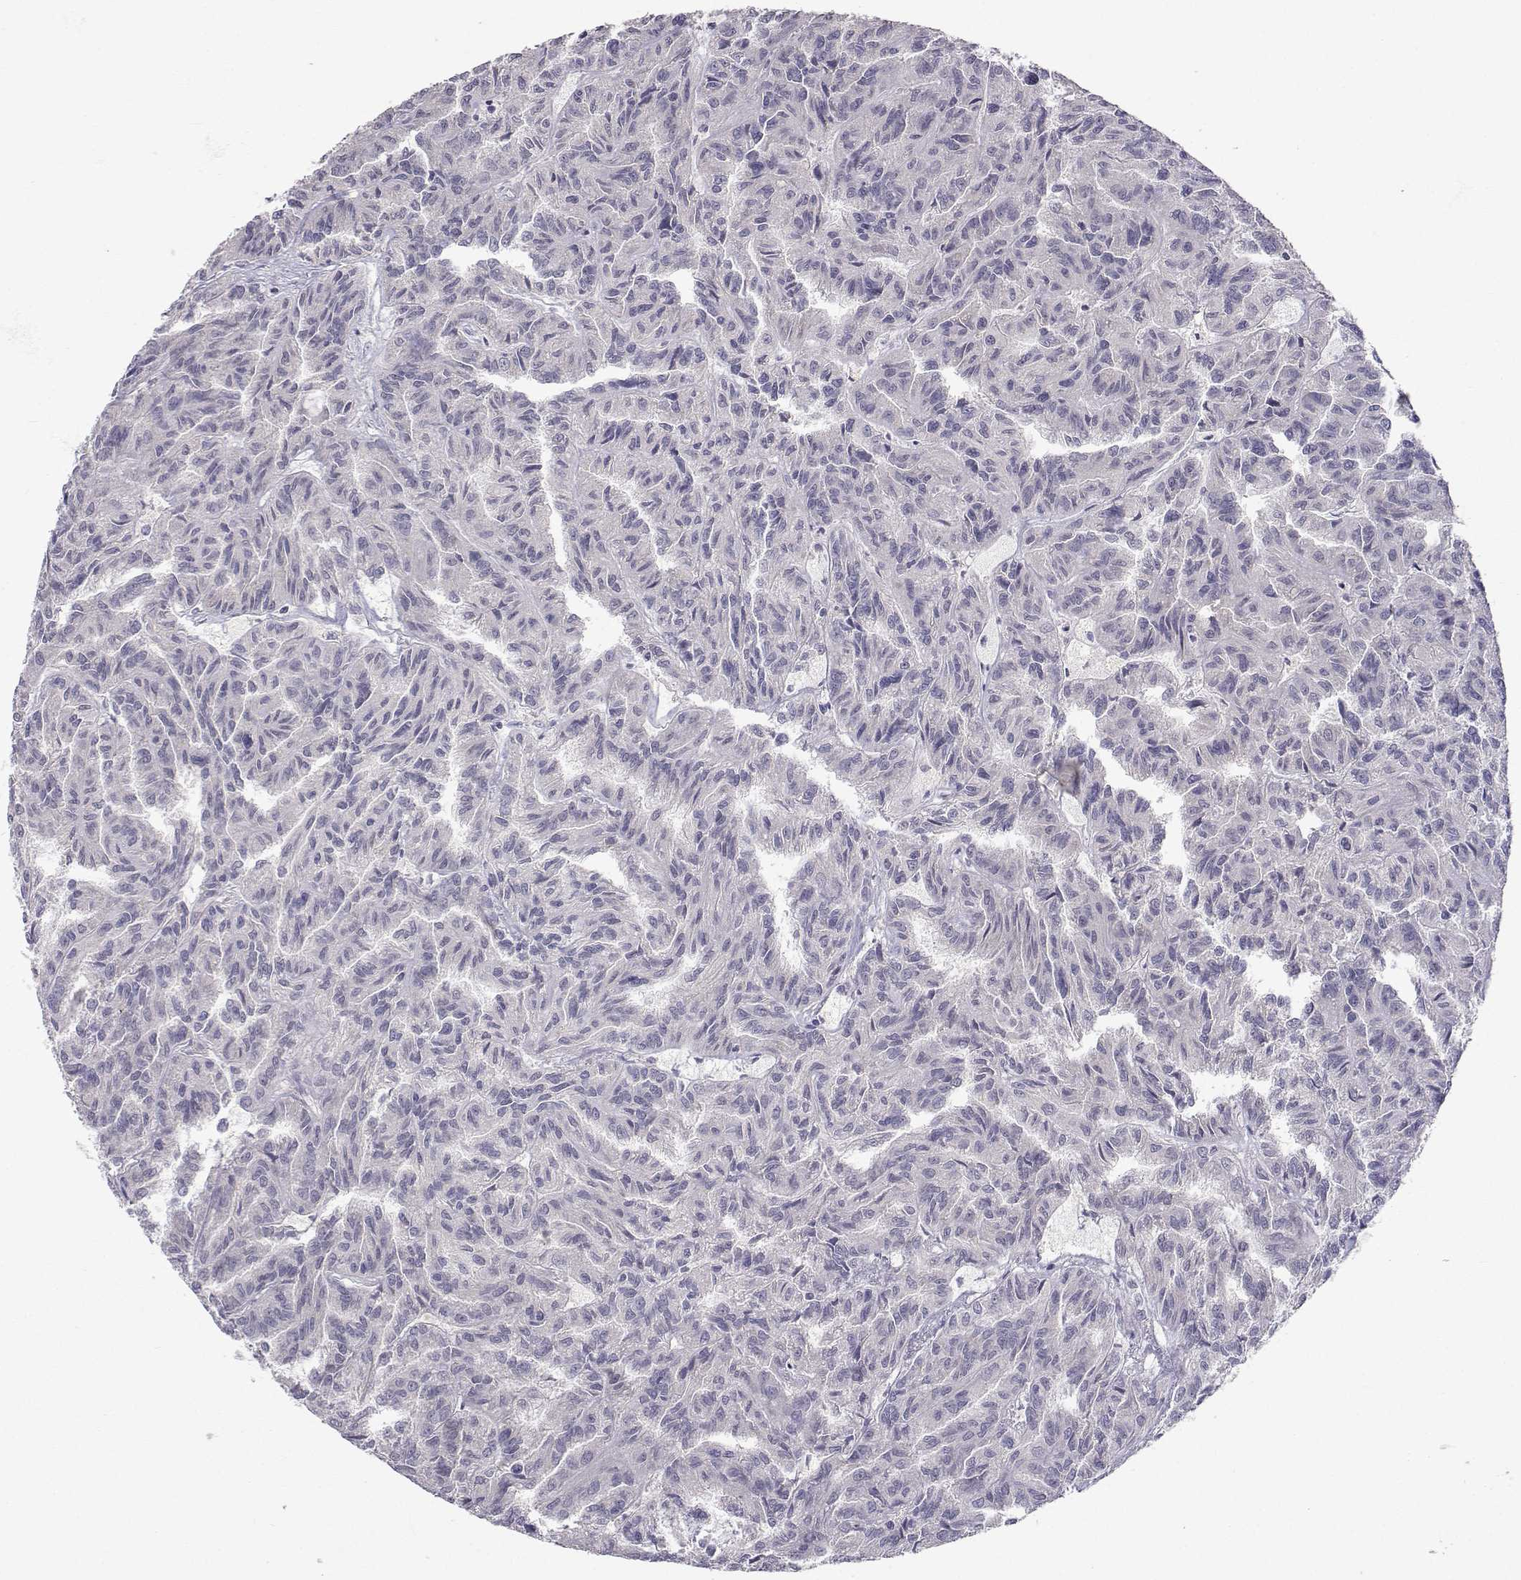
{"staining": {"intensity": "negative", "quantity": "none", "location": "none"}, "tissue": "renal cancer", "cell_type": "Tumor cells", "image_type": "cancer", "snomed": [{"axis": "morphology", "description": "Adenocarcinoma, NOS"}, {"axis": "topography", "description": "Kidney"}], "caption": "An IHC photomicrograph of renal cancer (adenocarcinoma) is shown. There is no staining in tumor cells of renal cancer (adenocarcinoma). The staining was performed using DAB to visualize the protein expression in brown, while the nuclei were stained in blue with hematoxylin (Magnification: 20x).", "gene": "SLC6A3", "patient": {"sex": "male", "age": 79}}